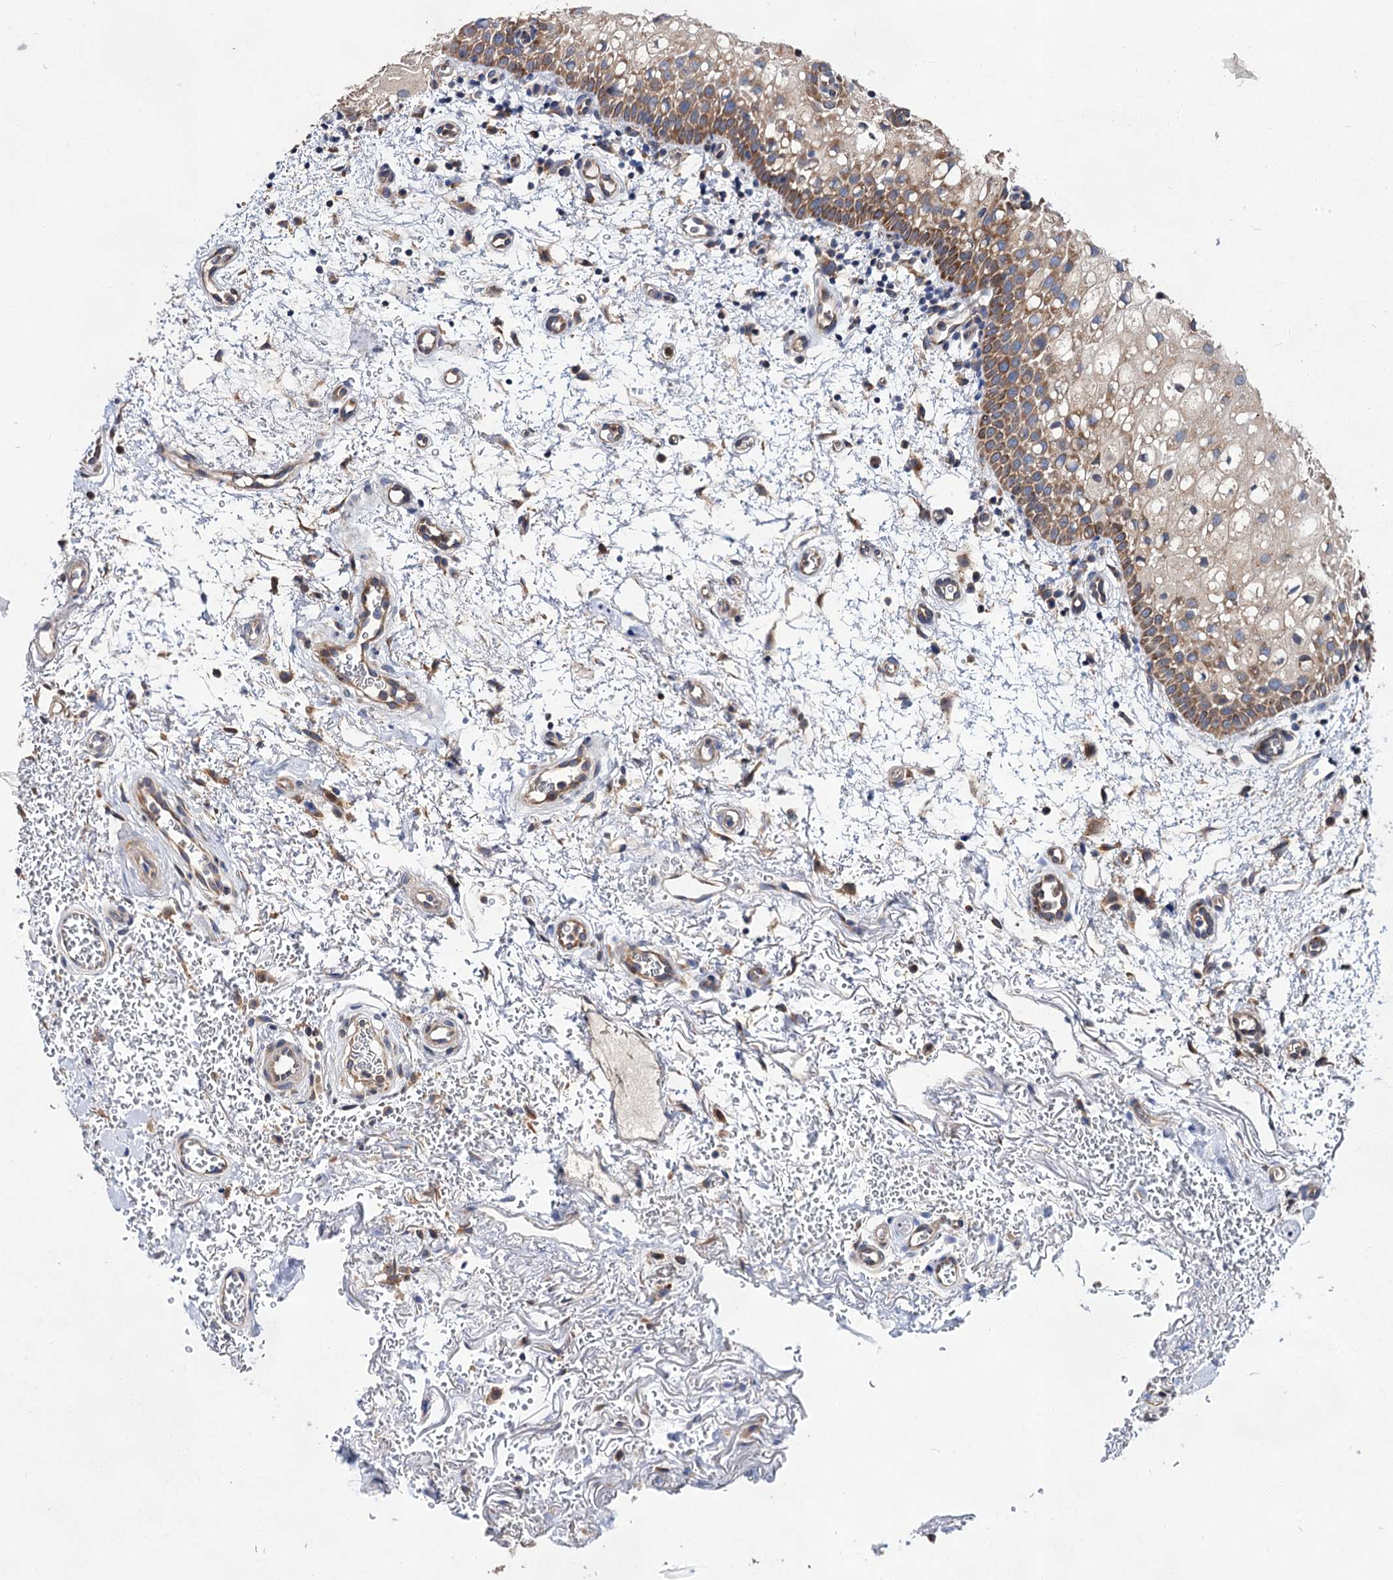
{"staining": {"intensity": "moderate", "quantity": ">75%", "location": "cytoplasmic/membranous"}, "tissue": "oral mucosa", "cell_type": "Squamous epithelial cells", "image_type": "normal", "snomed": [{"axis": "morphology", "description": "Normal tissue, NOS"}, {"axis": "morphology", "description": "Squamous cell carcinoma, NOS"}, {"axis": "topography", "description": "Oral tissue"}, {"axis": "topography", "description": "Head-Neck"}], "caption": "This photomicrograph exhibits immunohistochemistry (IHC) staining of unremarkable human oral mucosa, with medium moderate cytoplasmic/membranous positivity in about >75% of squamous epithelial cells.", "gene": "NAA25", "patient": {"sex": "male", "age": 68}}